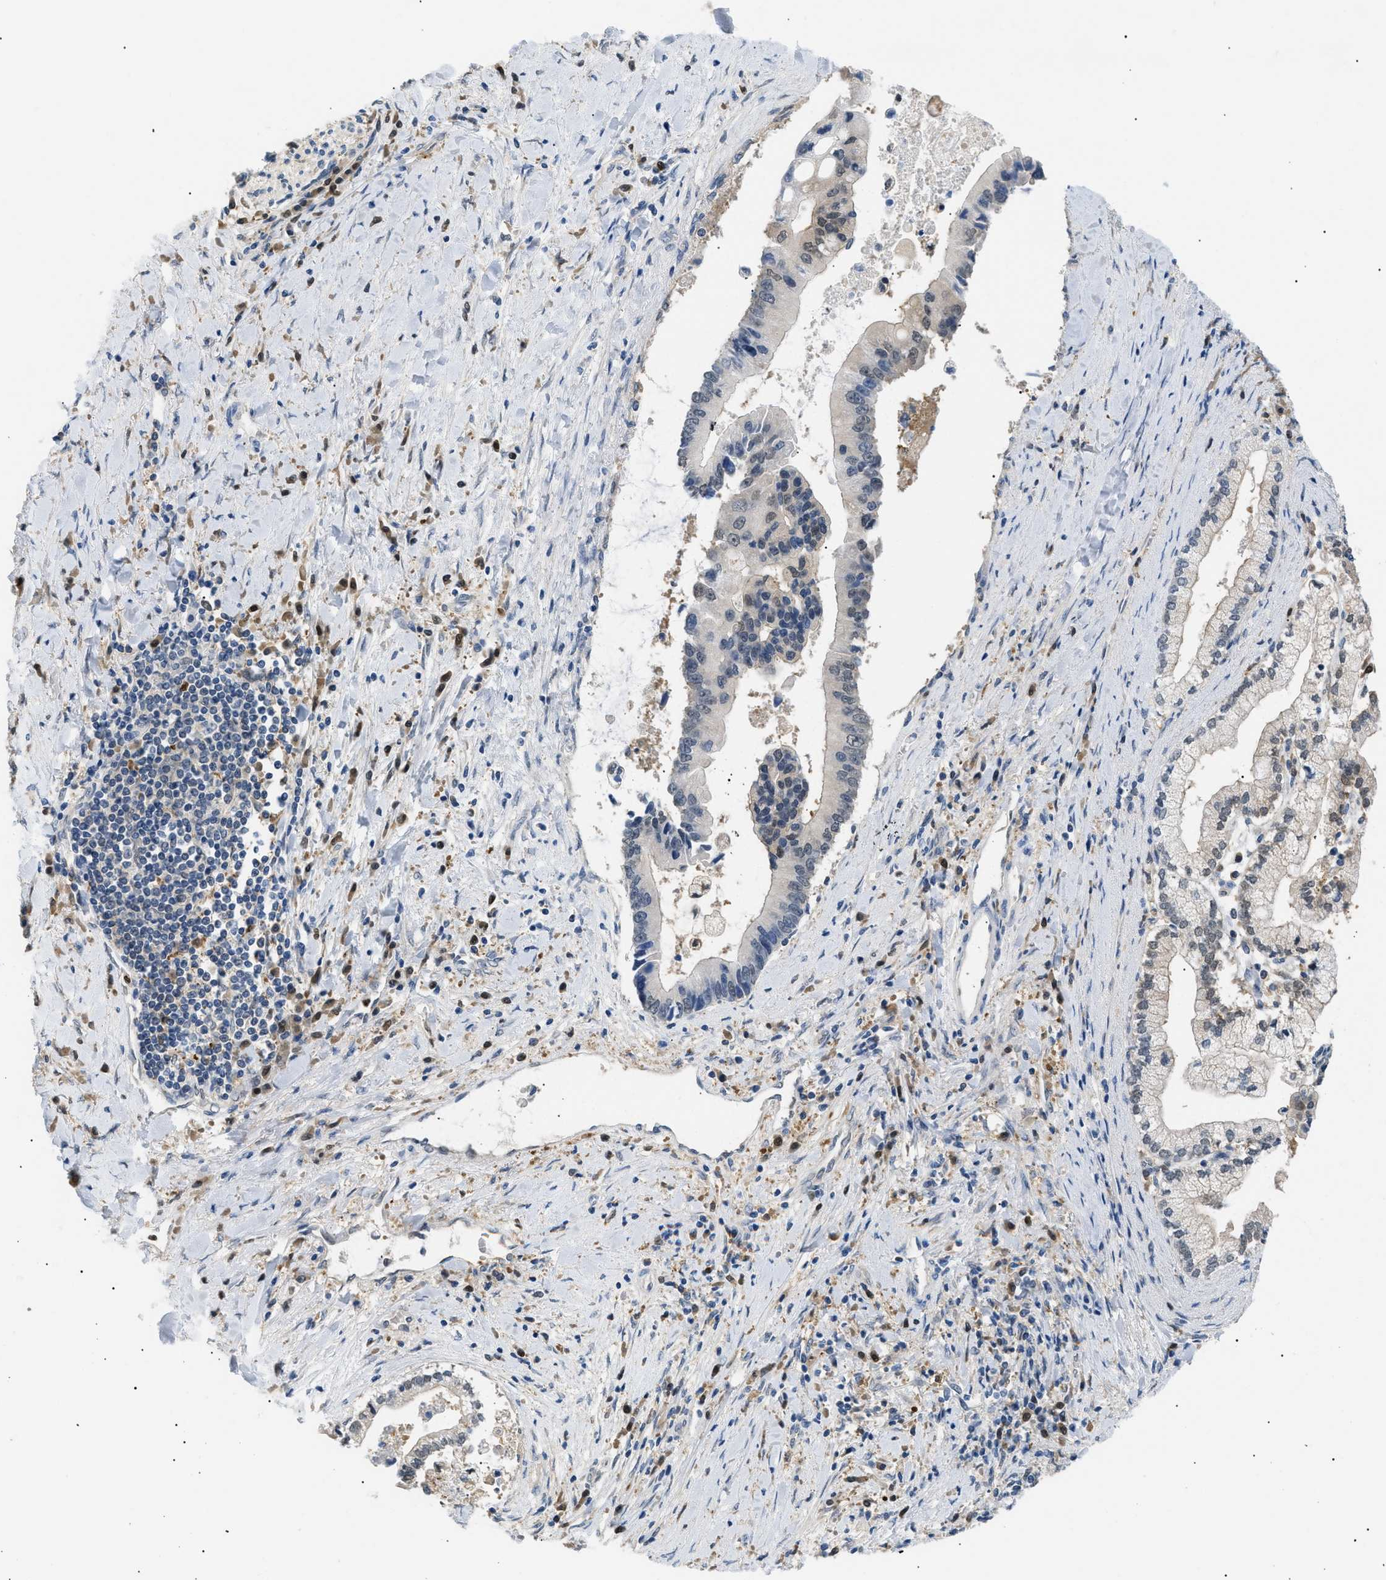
{"staining": {"intensity": "weak", "quantity": "<25%", "location": "nuclear"}, "tissue": "liver cancer", "cell_type": "Tumor cells", "image_type": "cancer", "snomed": [{"axis": "morphology", "description": "Cholangiocarcinoma"}, {"axis": "topography", "description": "Liver"}], "caption": "IHC micrograph of neoplastic tissue: liver cancer stained with DAB (3,3'-diaminobenzidine) displays no significant protein staining in tumor cells.", "gene": "AKR1A1", "patient": {"sex": "male", "age": 50}}